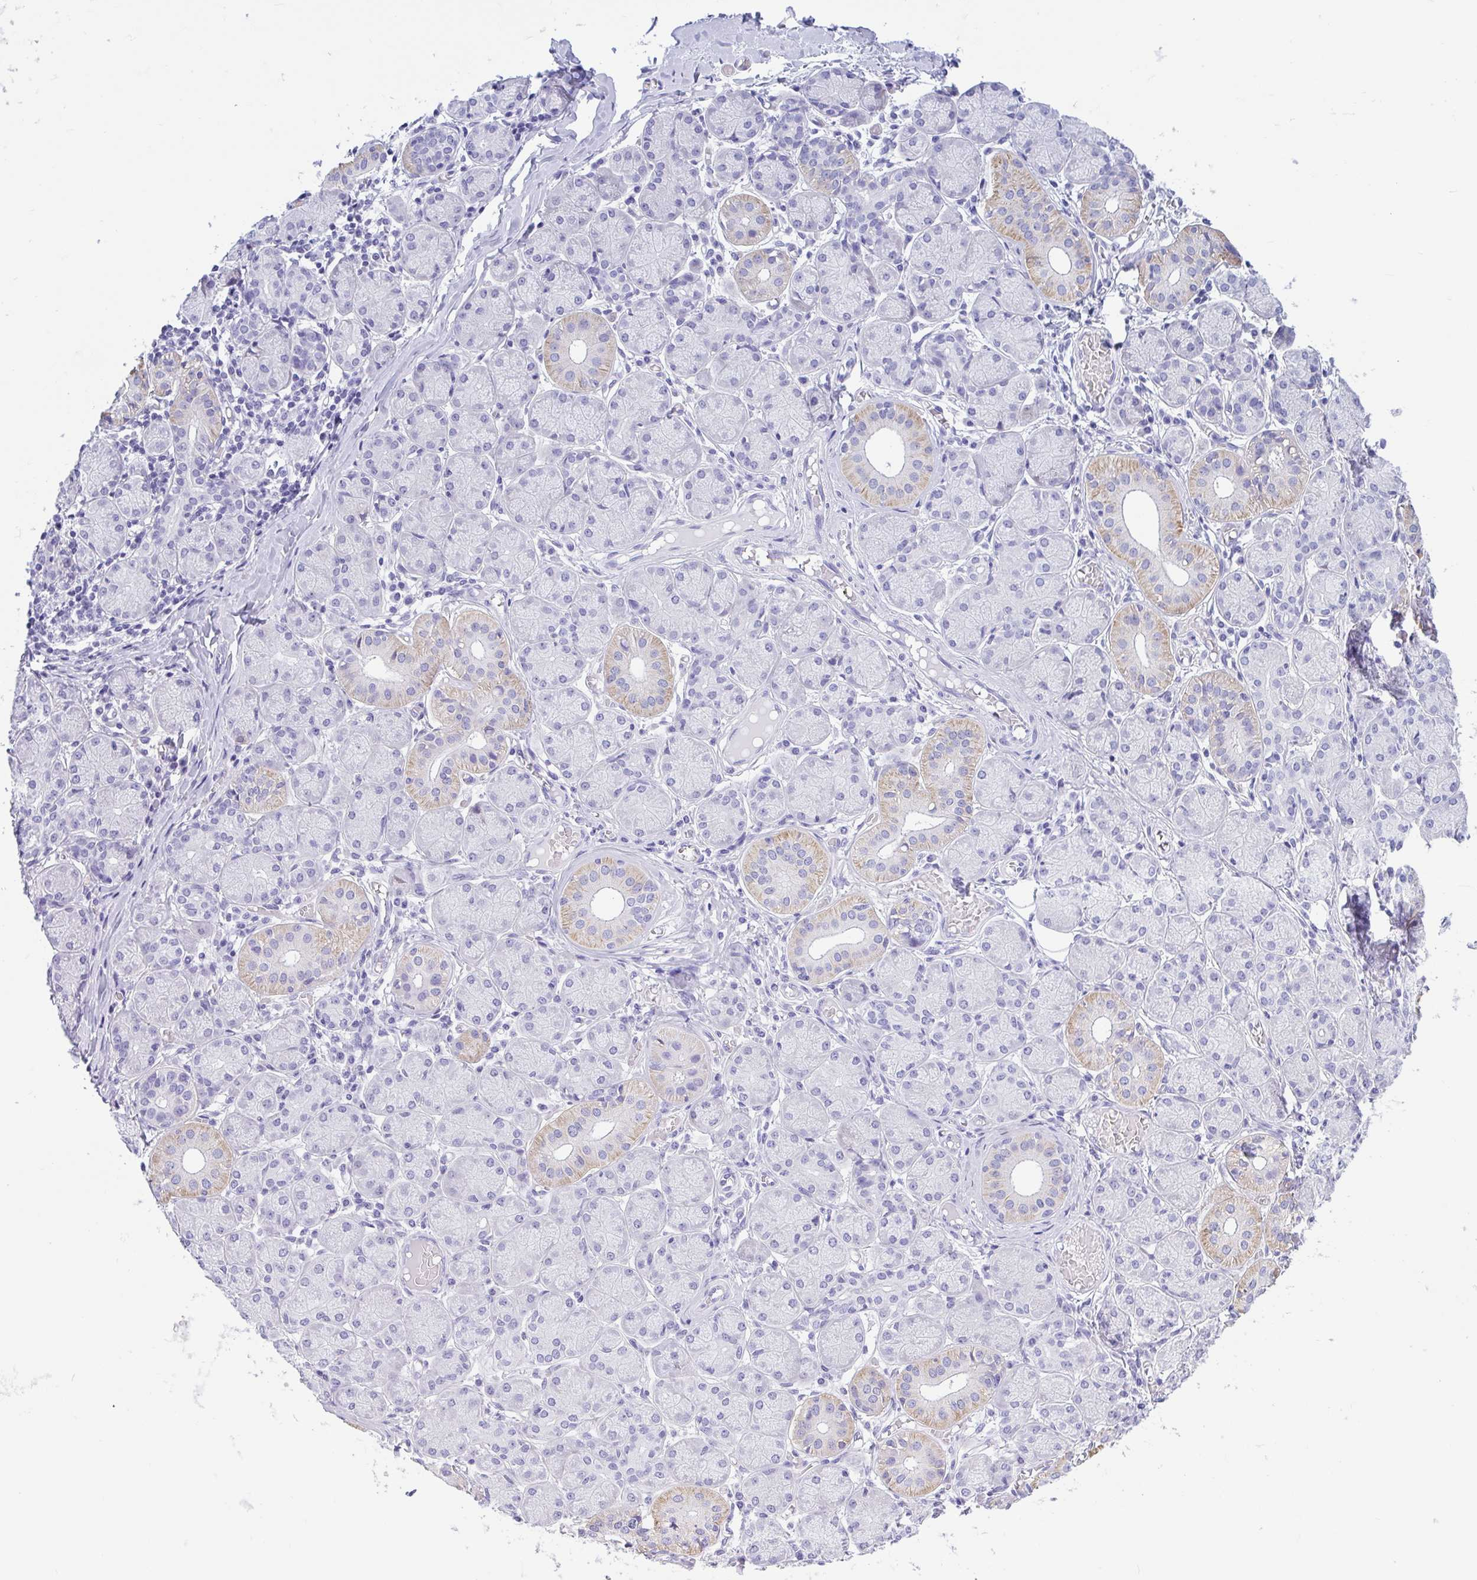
{"staining": {"intensity": "moderate", "quantity": "<25%", "location": "cytoplasmic/membranous"}, "tissue": "salivary gland", "cell_type": "Glandular cells", "image_type": "normal", "snomed": [{"axis": "morphology", "description": "Normal tissue, NOS"}, {"axis": "topography", "description": "Salivary gland"}], "caption": "Salivary gland stained with a brown dye reveals moderate cytoplasmic/membranous positive expression in about <25% of glandular cells.", "gene": "ENSG00000274792", "patient": {"sex": "female", "age": 24}}